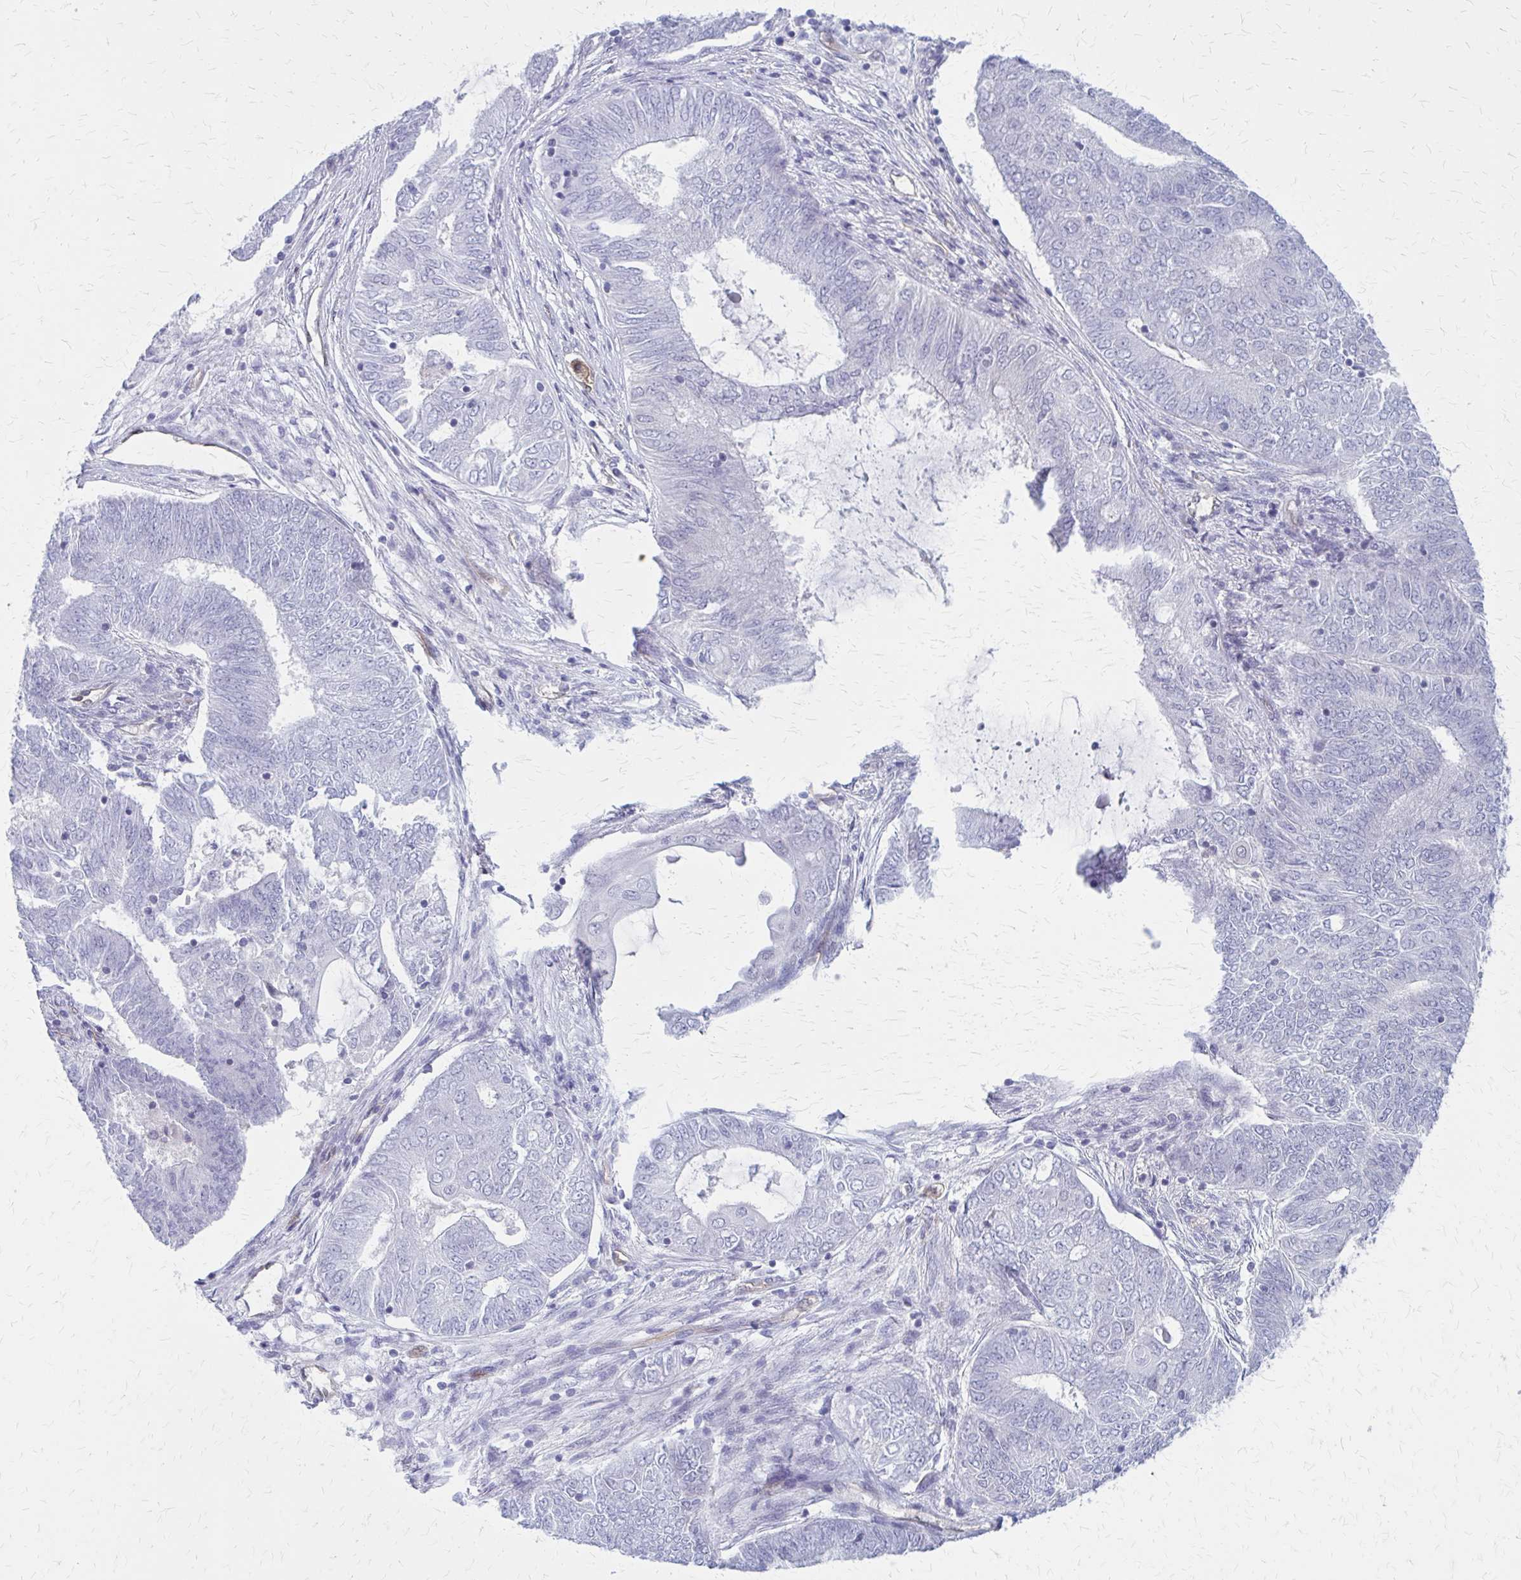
{"staining": {"intensity": "negative", "quantity": "none", "location": "none"}, "tissue": "endometrial cancer", "cell_type": "Tumor cells", "image_type": "cancer", "snomed": [{"axis": "morphology", "description": "Adenocarcinoma, NOS"}, {"axis": "topography", "description": "Endometrium"}], "caption": "Immunohistochemical staining of endometrial adenocarcinoma reveals no significant positivity in tumor cells.", "gene": "CLIC2", "patient": {"sex": "female", "age": 62}}